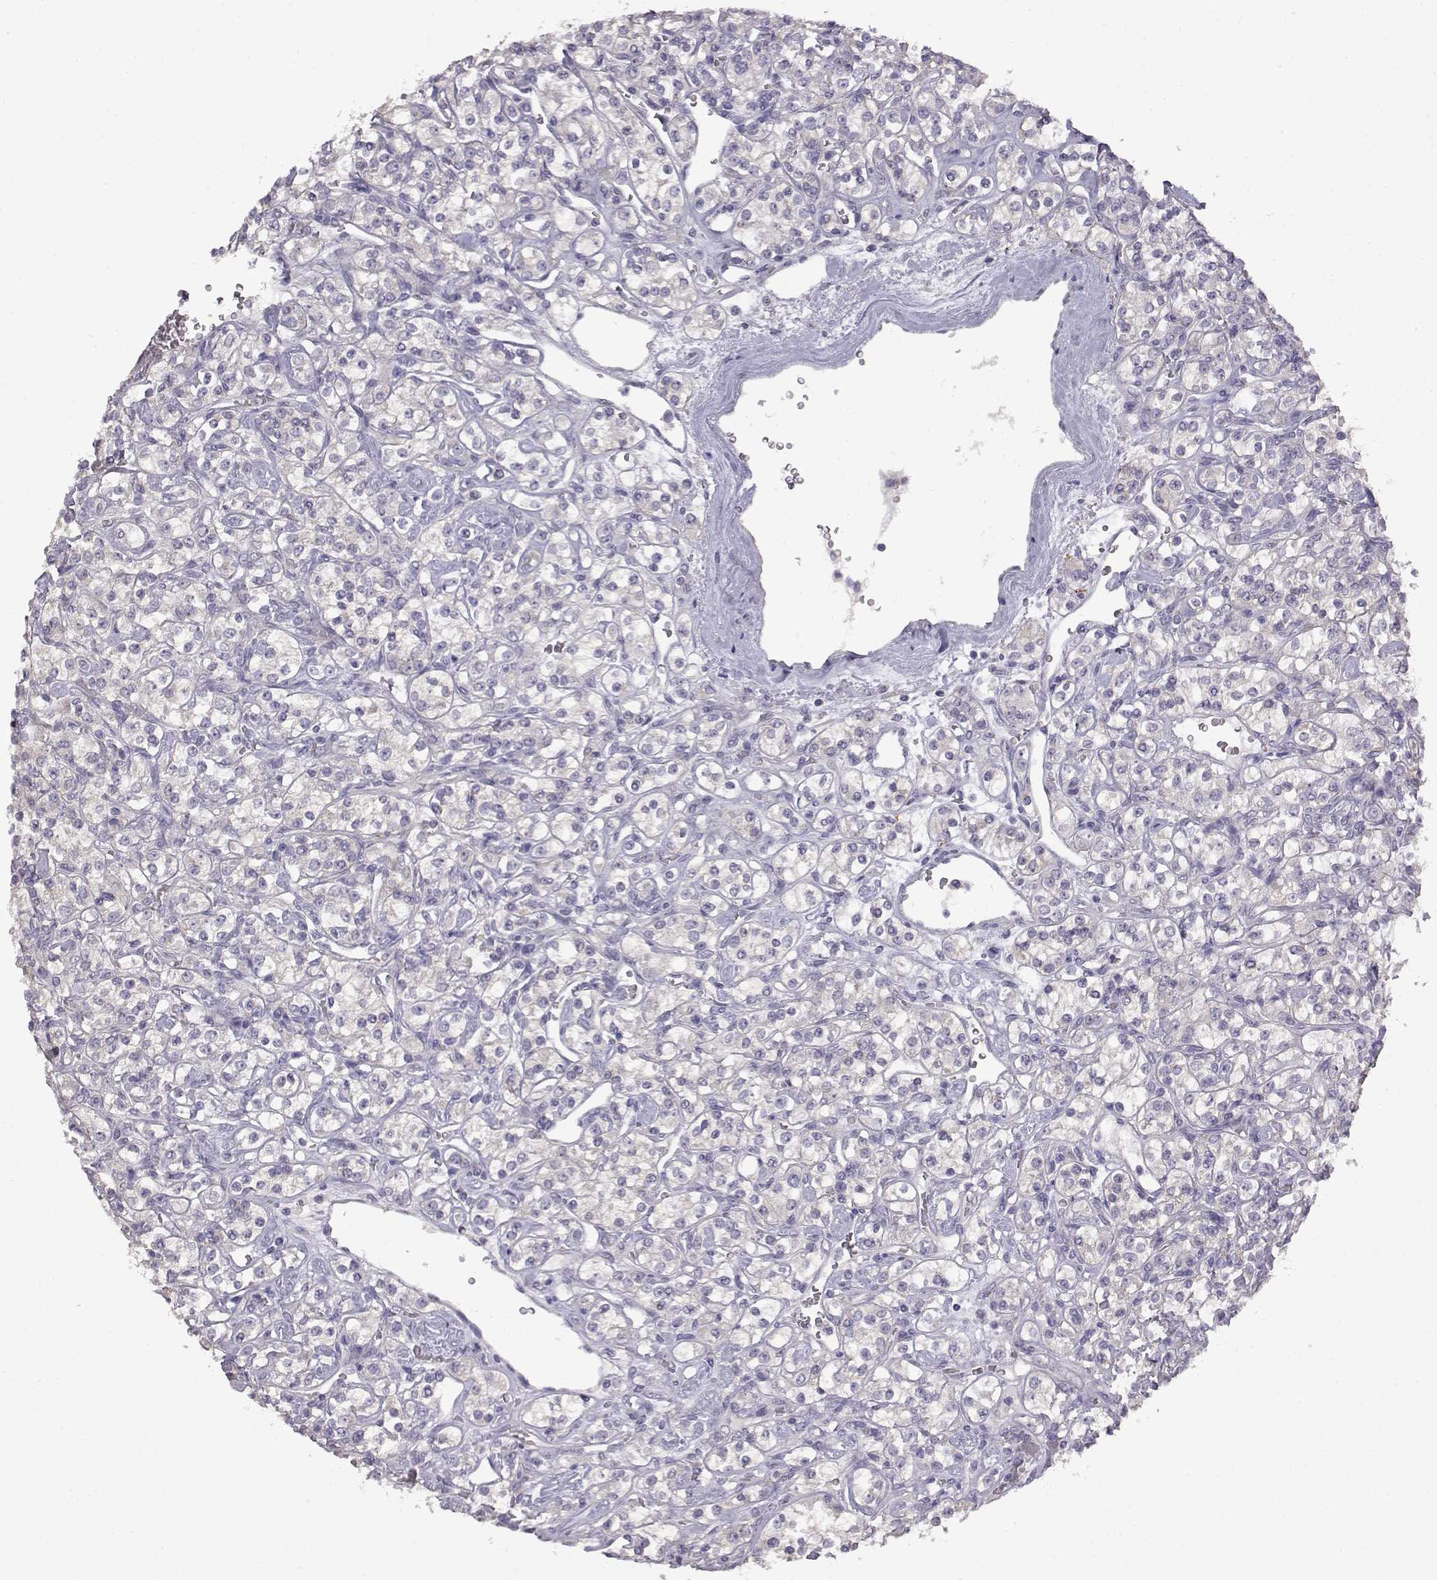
{"staining": {"intensity": "negative", "quantity": "none", "location": "none"}, "tissue": "renal cancer", "cell_type": "Tumor cells", "image_type": "cancer", "snomed": [{"axis": "morphology", "description": "Adenocarcinoma, NOS"}, {"axis": "topography", "description": "Kidney"}], "caption": "IHC photomicrograph of renal adenocarcinoma stained for a protein (brown), which demonstrates no staining in tumor cells.", "gene": "VGF", "patient": {"sex": "male", "age": 77}}